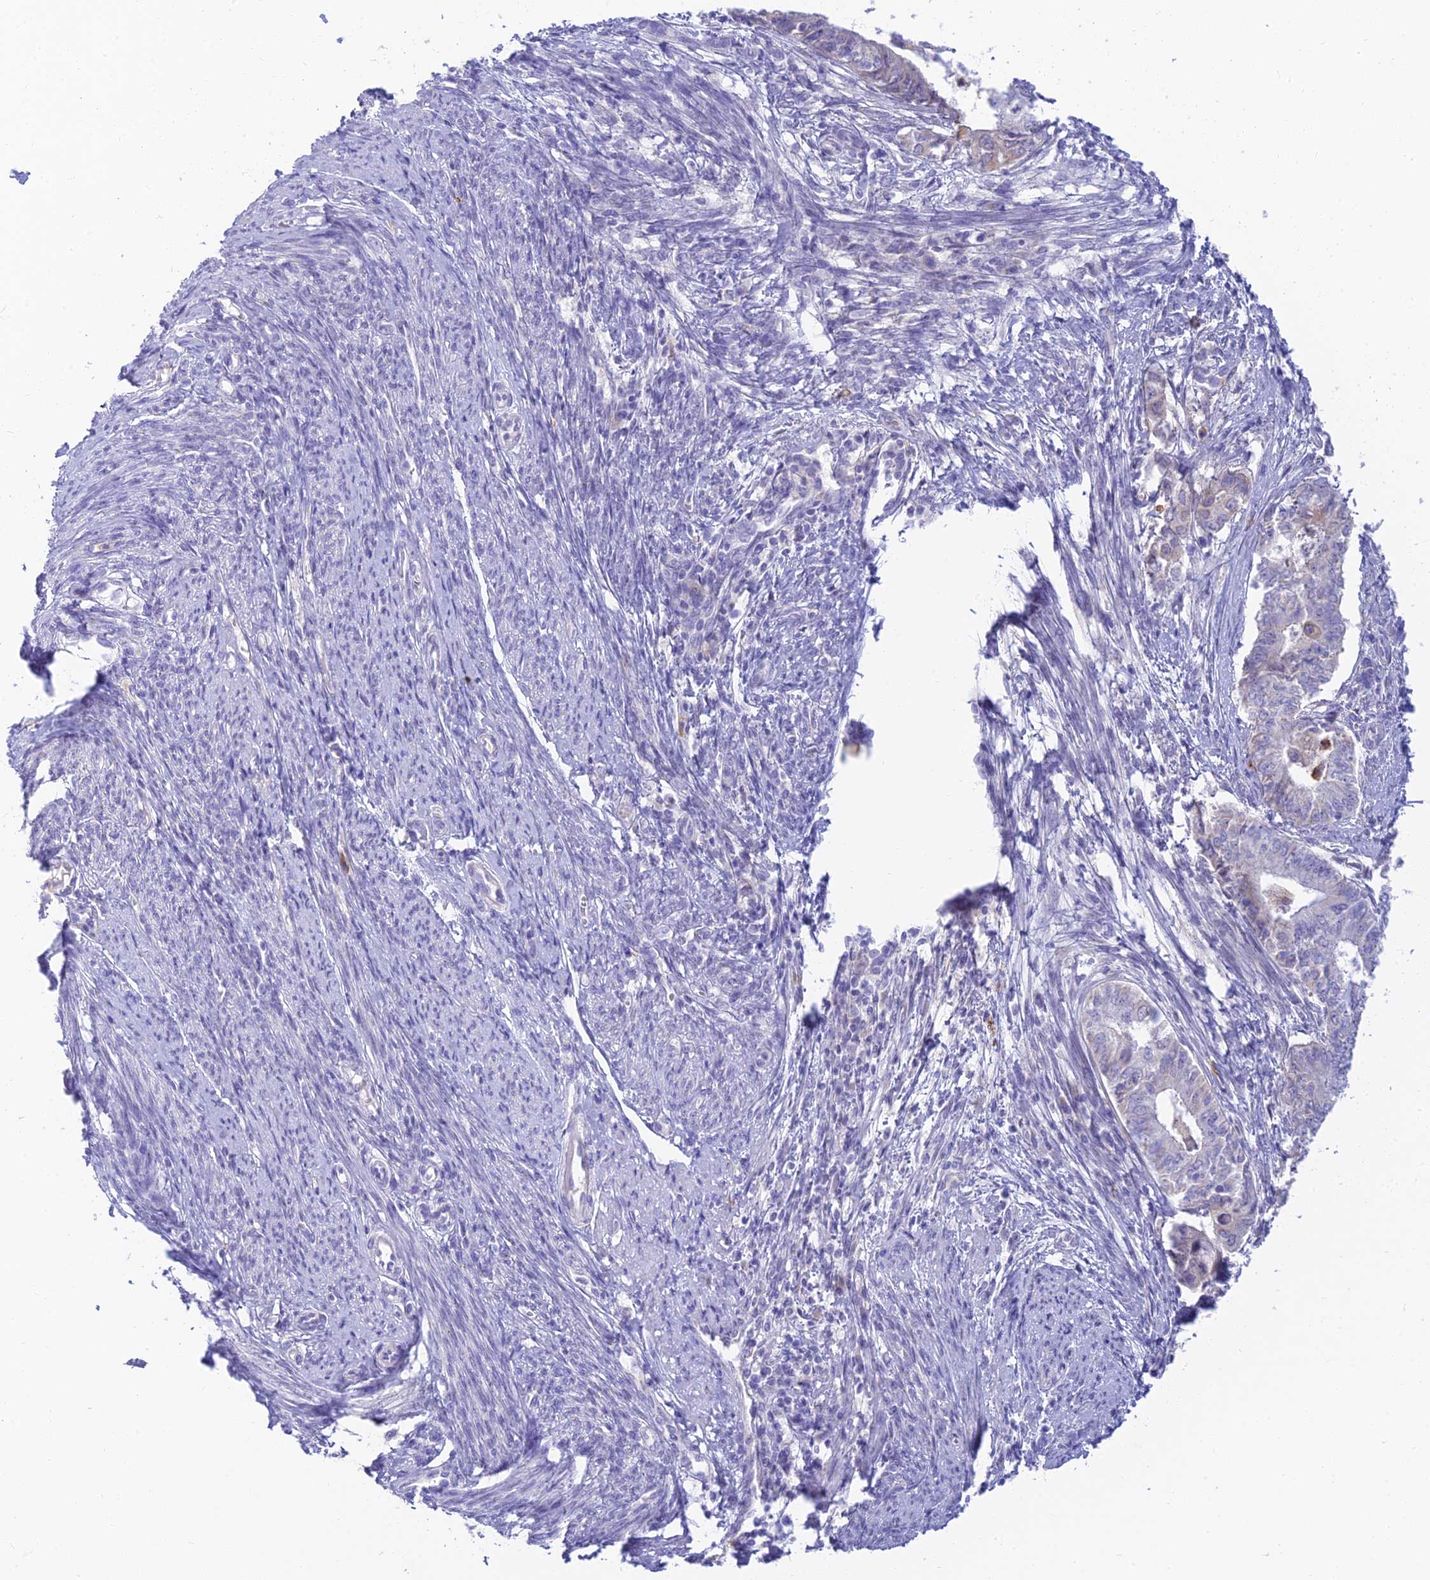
{"staining": {"intensity": "negative", "quantity": "none", "location": "none"}, "tissue": "endometrial cancer", "cell_type": "Tumor cells", "image_type": "cancer", "snomed": [{"axis": "morphology", "description": "Adenocarcinoma, NOS"}, {"axis": "topography", "description": "Endometrium"}], "caption": "The photomicrograph exhibits no significant expression in tumor cells of endometrial cancer (adenocarcinoma). Nuclei are stained in blue.", "gene": "INTS13", "patient": {"sex": "female", "age": 62}}